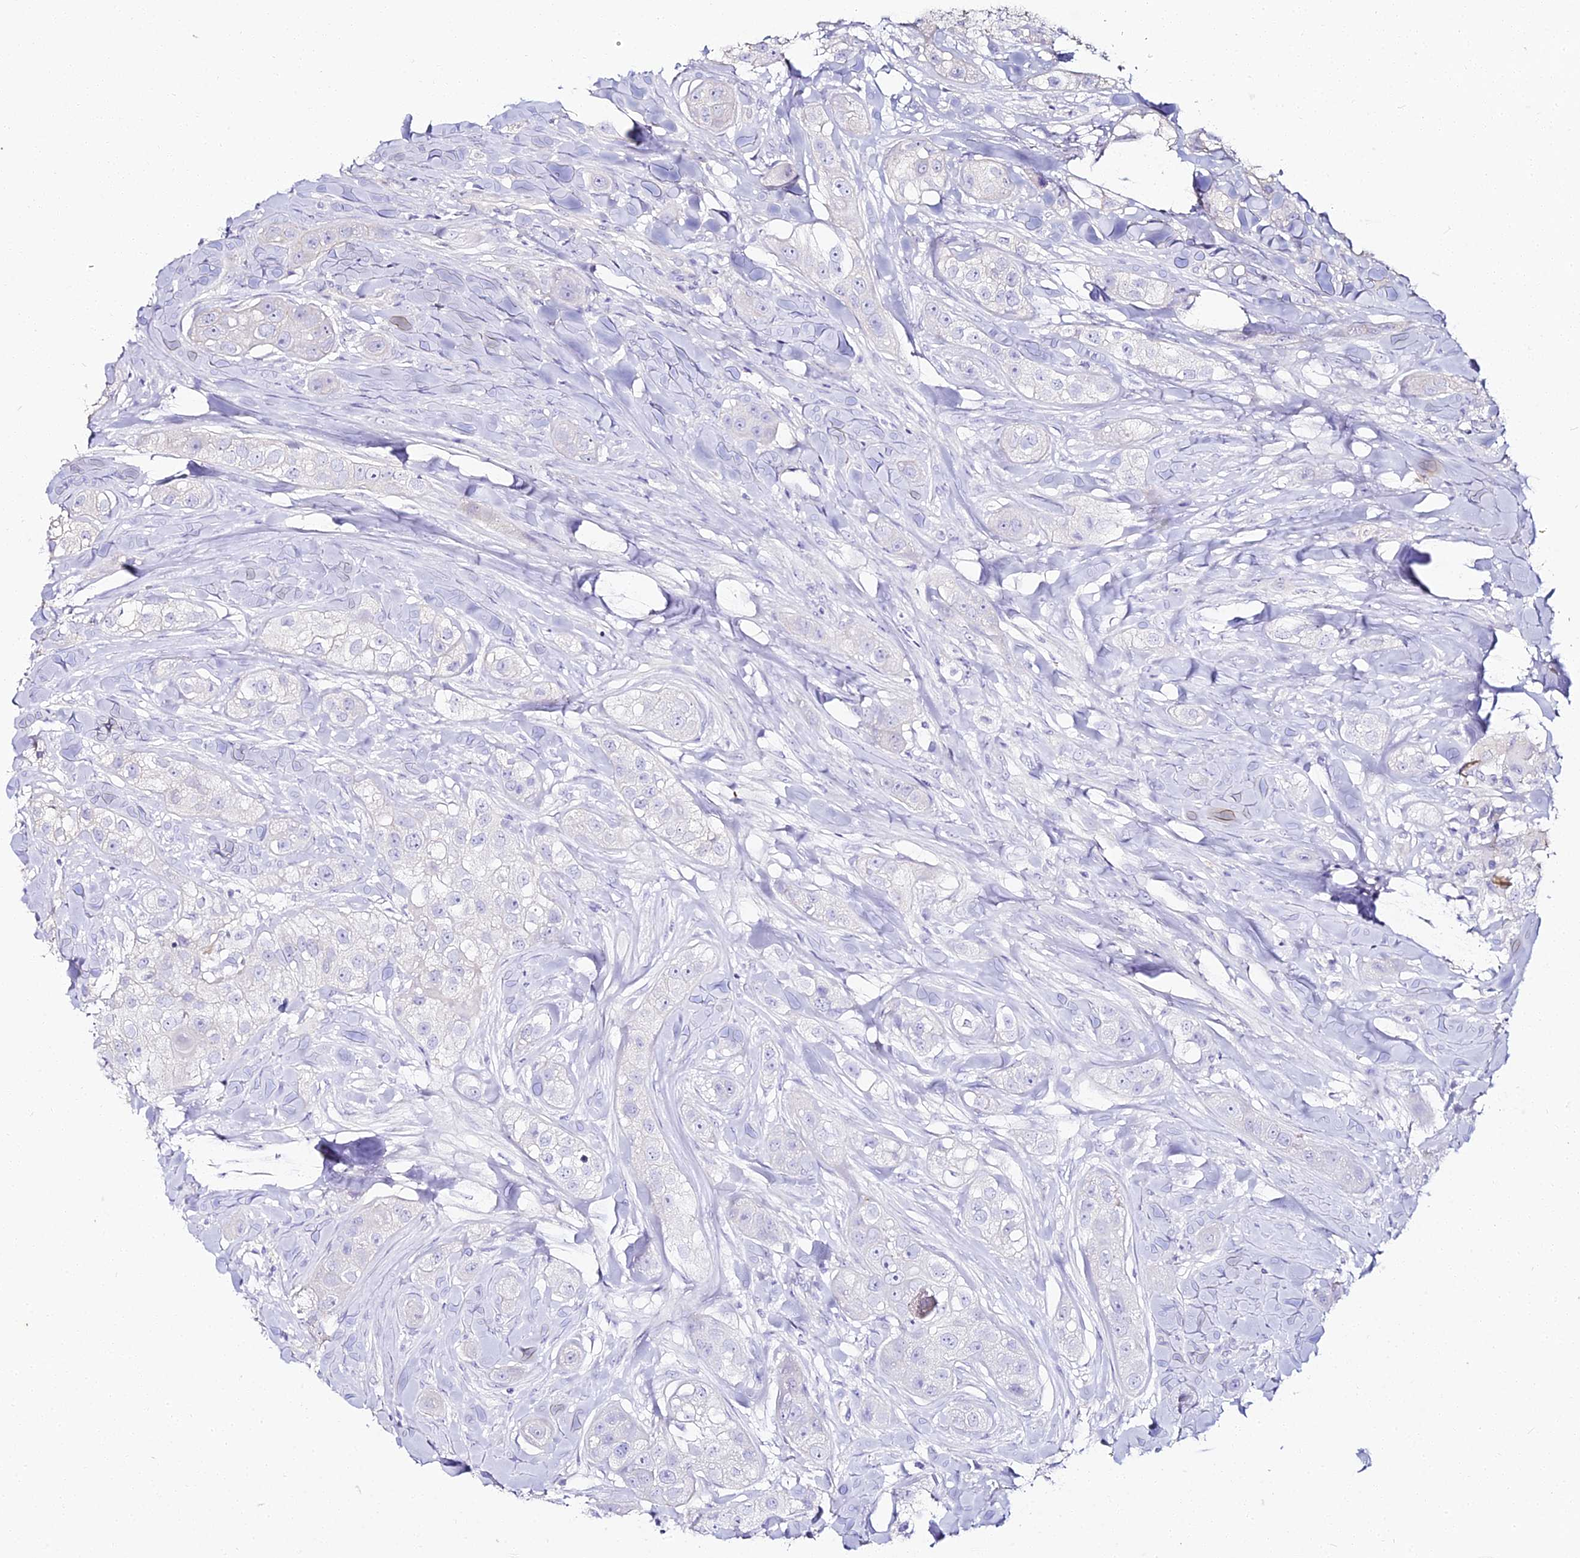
{"staining": {"intensity": "negative", "quantity": "none", "location": "none"}, "tissue": "head and neck cancer", "cell_type": "Tumor cells", "image_type": "cancer", "snomed": [{"axis": "morphology", "description": "Normal tissue, NOS"}, {"axis": "morphology", "description": "Squamous cell carcinoma, NOS"}, {"axis": "topography", "description": "Skeletal muscle"}, {"axis": "topography", "description": "Head-Neck"}], "caption": "Tumor cells are negative for protein expression in human head and neck squamous cell carcinoma.", "gene": "ALPG", "patient": {"sex": "male", "age": 51}}